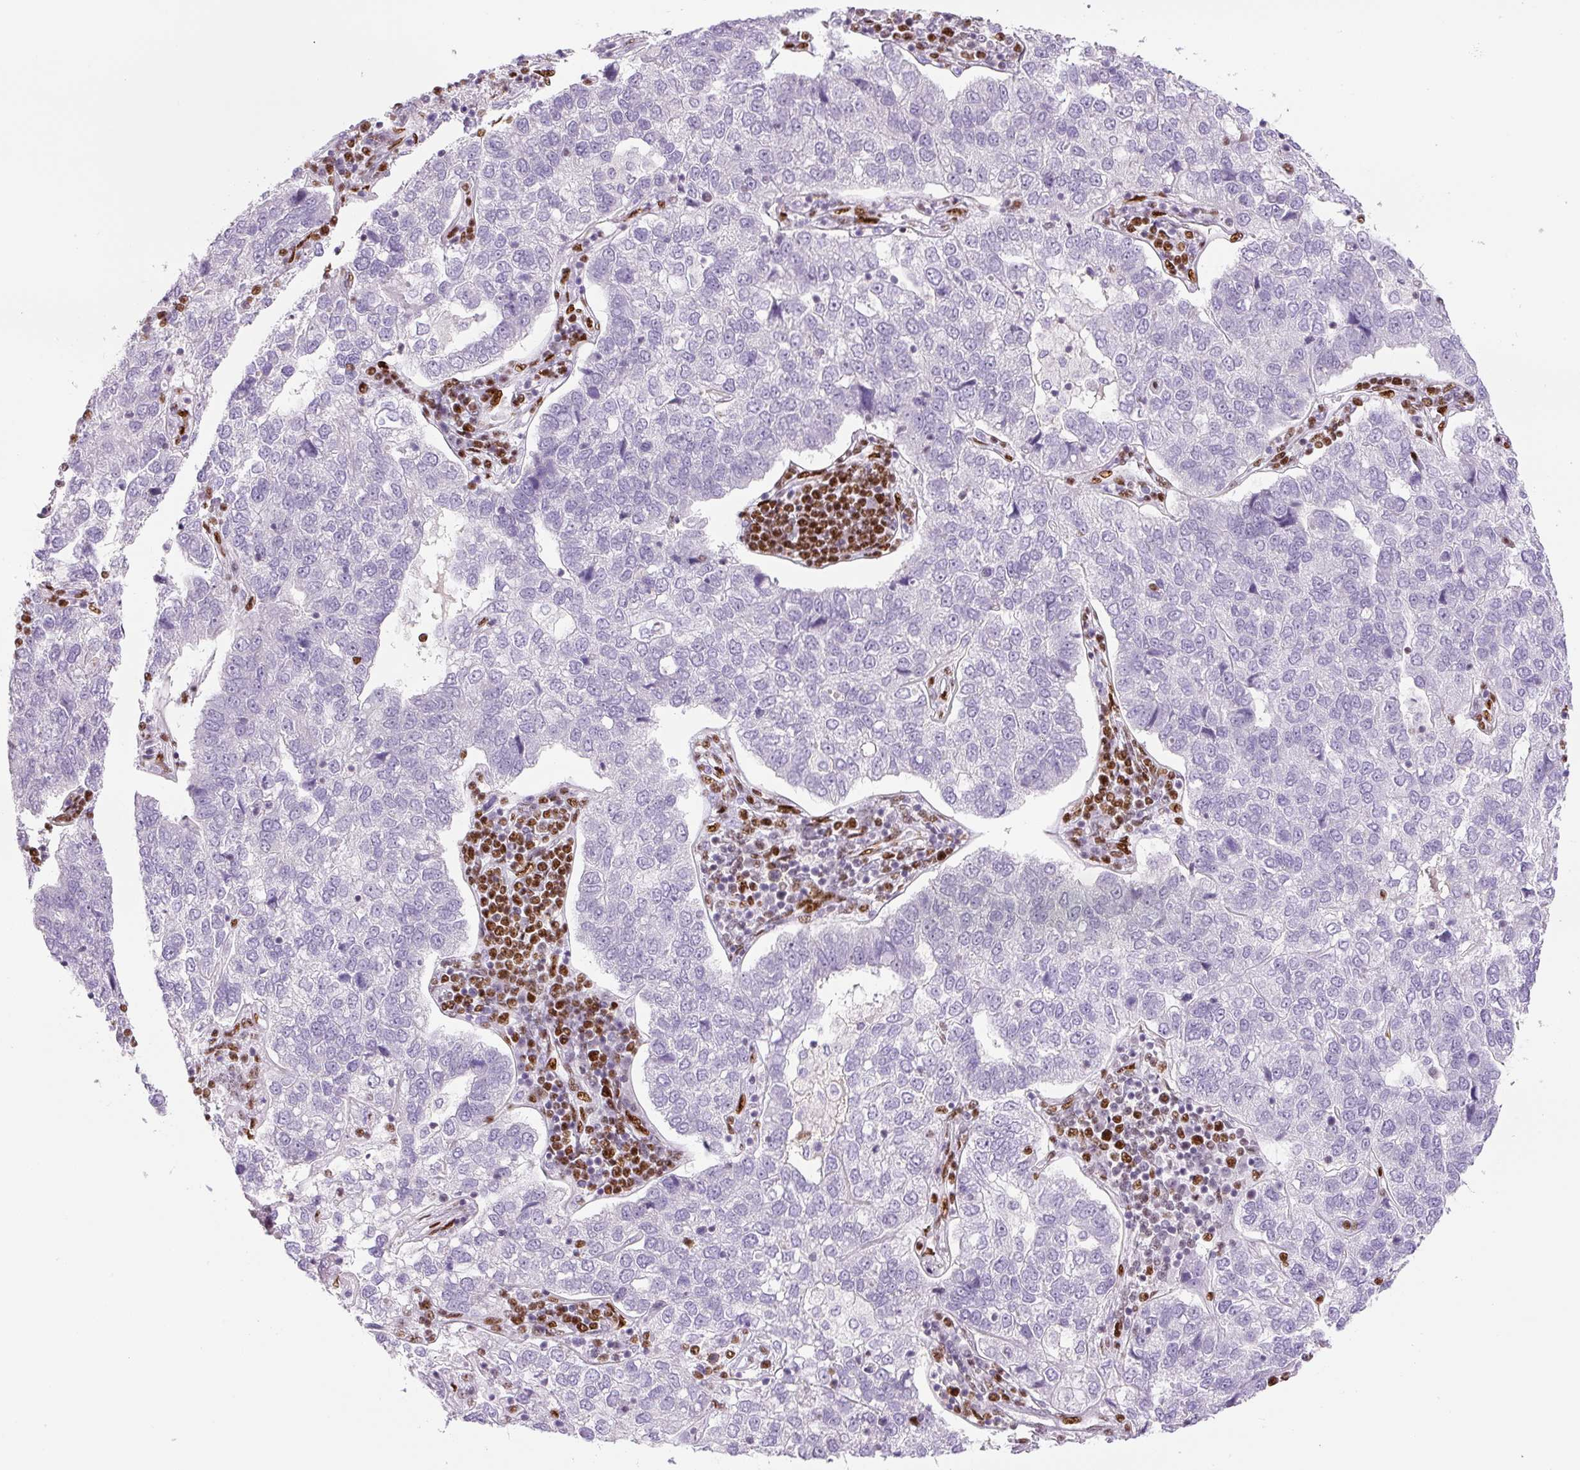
{"staining": {"intensity": "negative", "quantity": "none", "location": "none"}, "tissue": "pancreatic cancer", "cell_type": "Tumor cells", "image_type": "cancer", "snomed": [{"axis": "morphology", "description": "Adenocarcinoma, NOS"}, {"axis": "topography", "description": "Pancreas"}], "caption": "An immunohistochemistry histopathology image of pancreatic cancer (adenocarcinoma) is shown. There is no staining in tumor cells of pancreatic cancer (adenocarcinoma). (Brightfield microscopy of DAB immunohistochemistry at high magnification).", "gene": "ZEB1", "patient": {"sex": "female", "age": 61}}